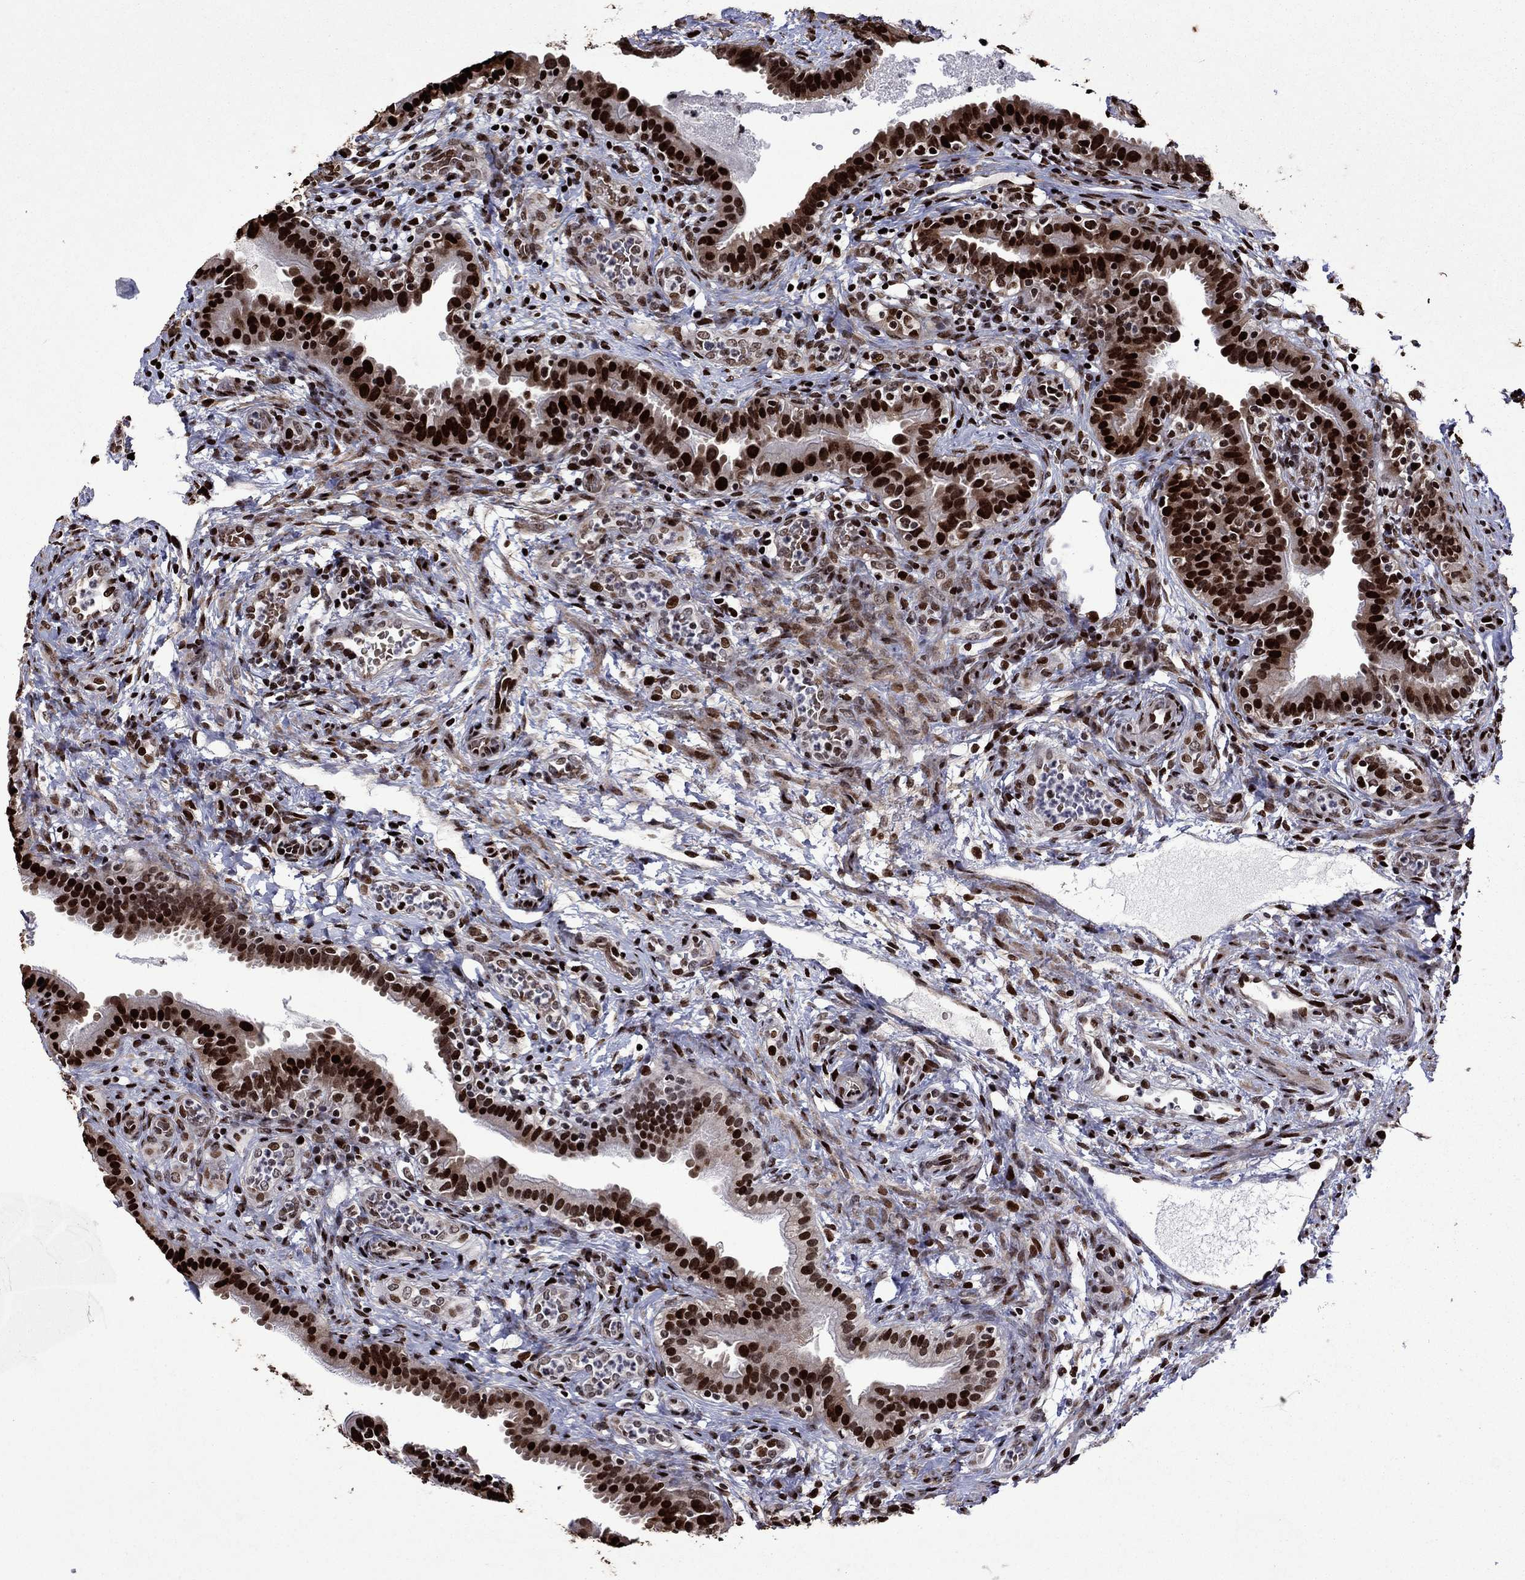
{"staining": {"intensity": "strong", "quantity": ">75%", "location": "nuclear"}, "tissue": "fallopian tube", "cell_type": "Glandular cells", "image_type": "normal", "snomed": [{"axis": "morphology", "description": "Normal tissue, NOS"}, {"axis": "topography", "description": "Fallopian tube"}, {"axis": "topography", "description": "Ovary"}], "caption": "Immunohistochemical staining of unremarkable fallopian tube shows high levels of strong nuclear staining in about >75% of glandular cells.", "gene": "LIMK1", "patient": {"sex": "female", "age": 41}}